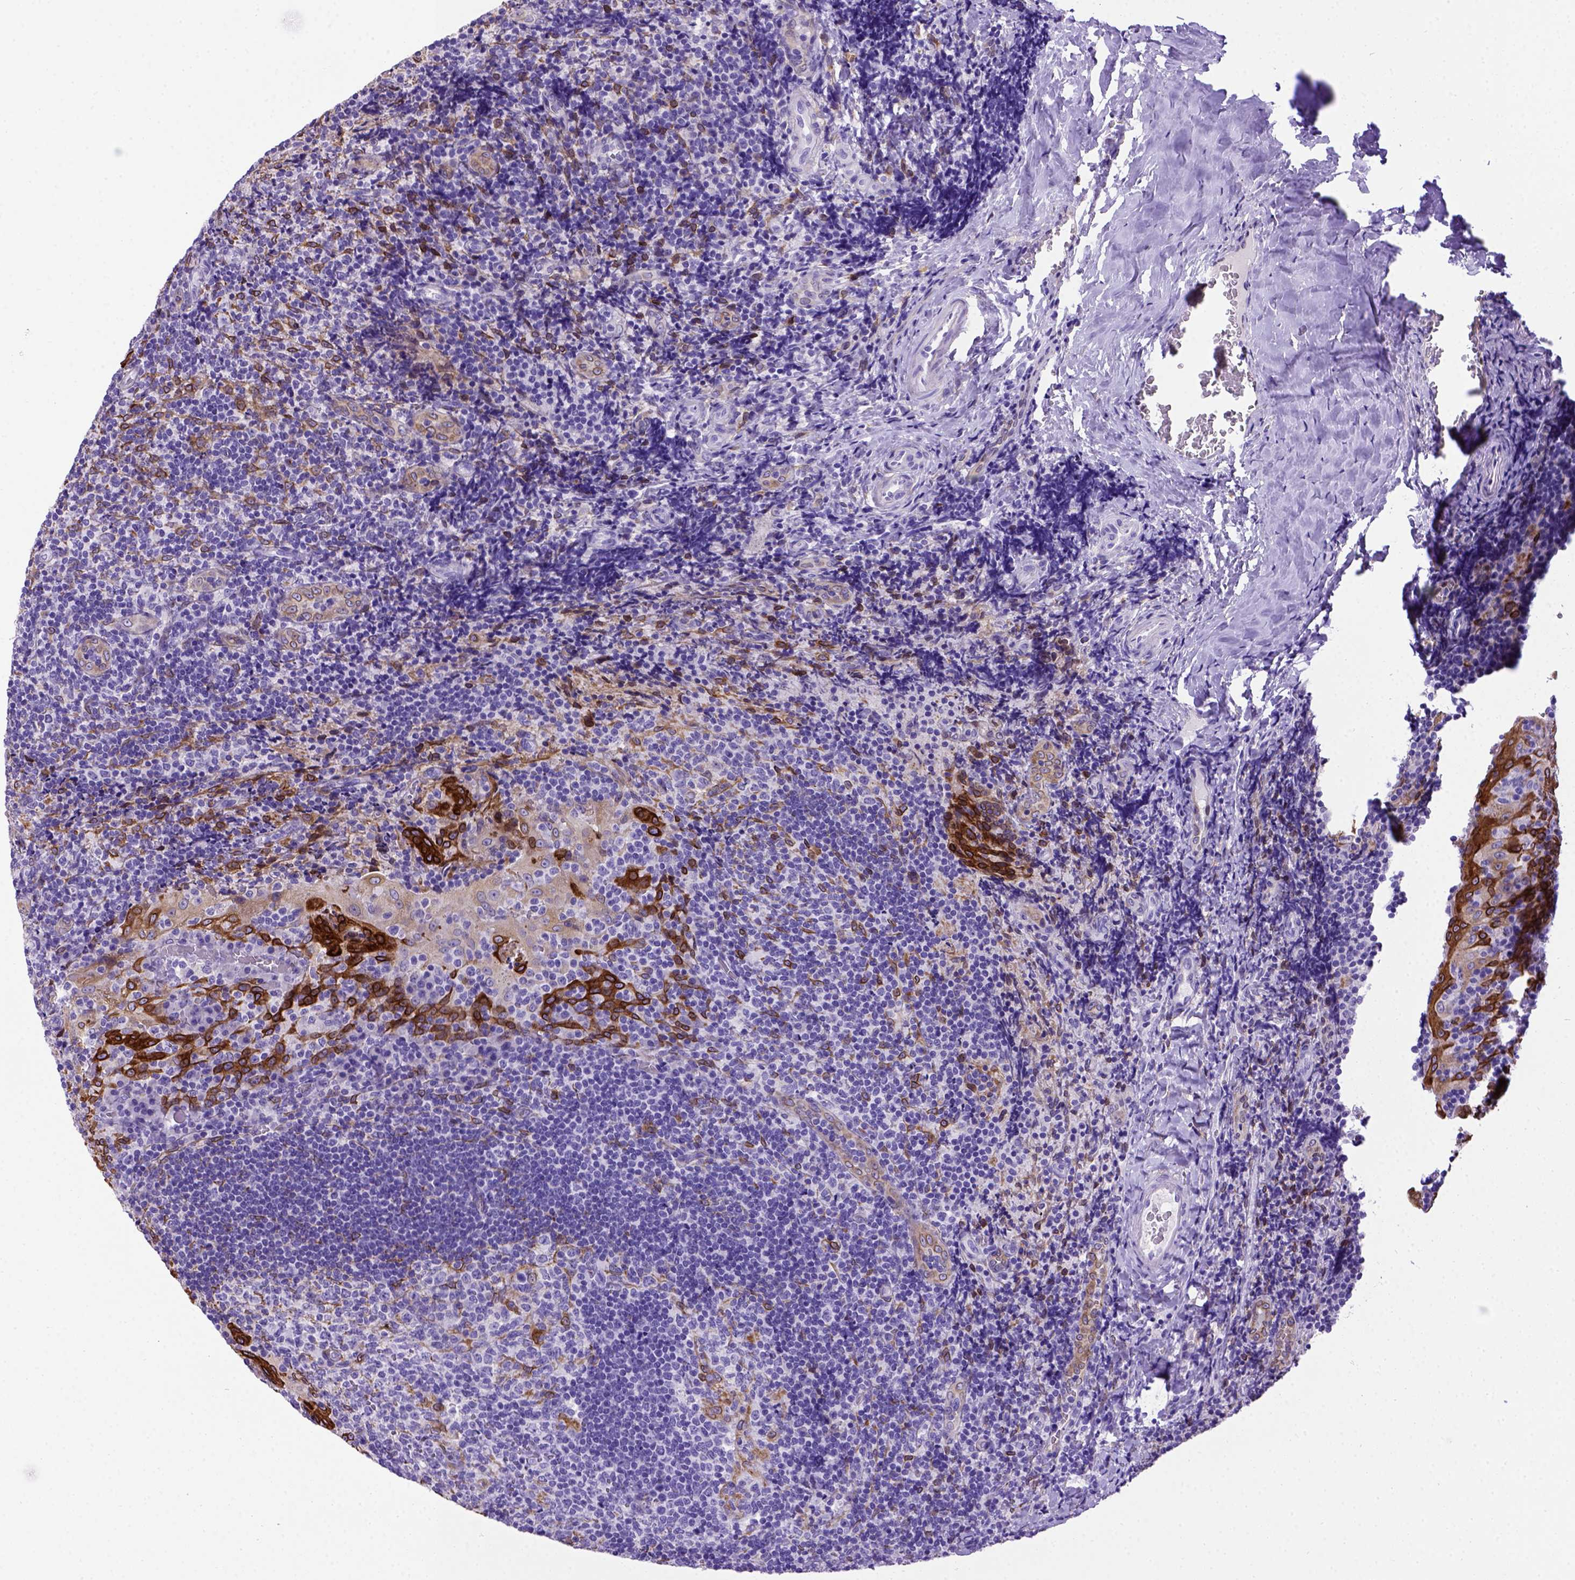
{"staining": {"intensity": "negative", "quantity": "none", "location": "none"}, "tissue": "tonsil", "cell_type": "Germinal center cells", "image_type": "normal", "snomed": [{"axis": "morphology", "description": "Normal tissue, NOS"}, {"axis": "topography", "description": "Tonsil"}], "caption": "DAB immunohistochemical staining of benign tonsil exhibits no significant staining in germinal center cells.", "gene": "PTGES", "patient": {"sex": "male", "age": 17}}